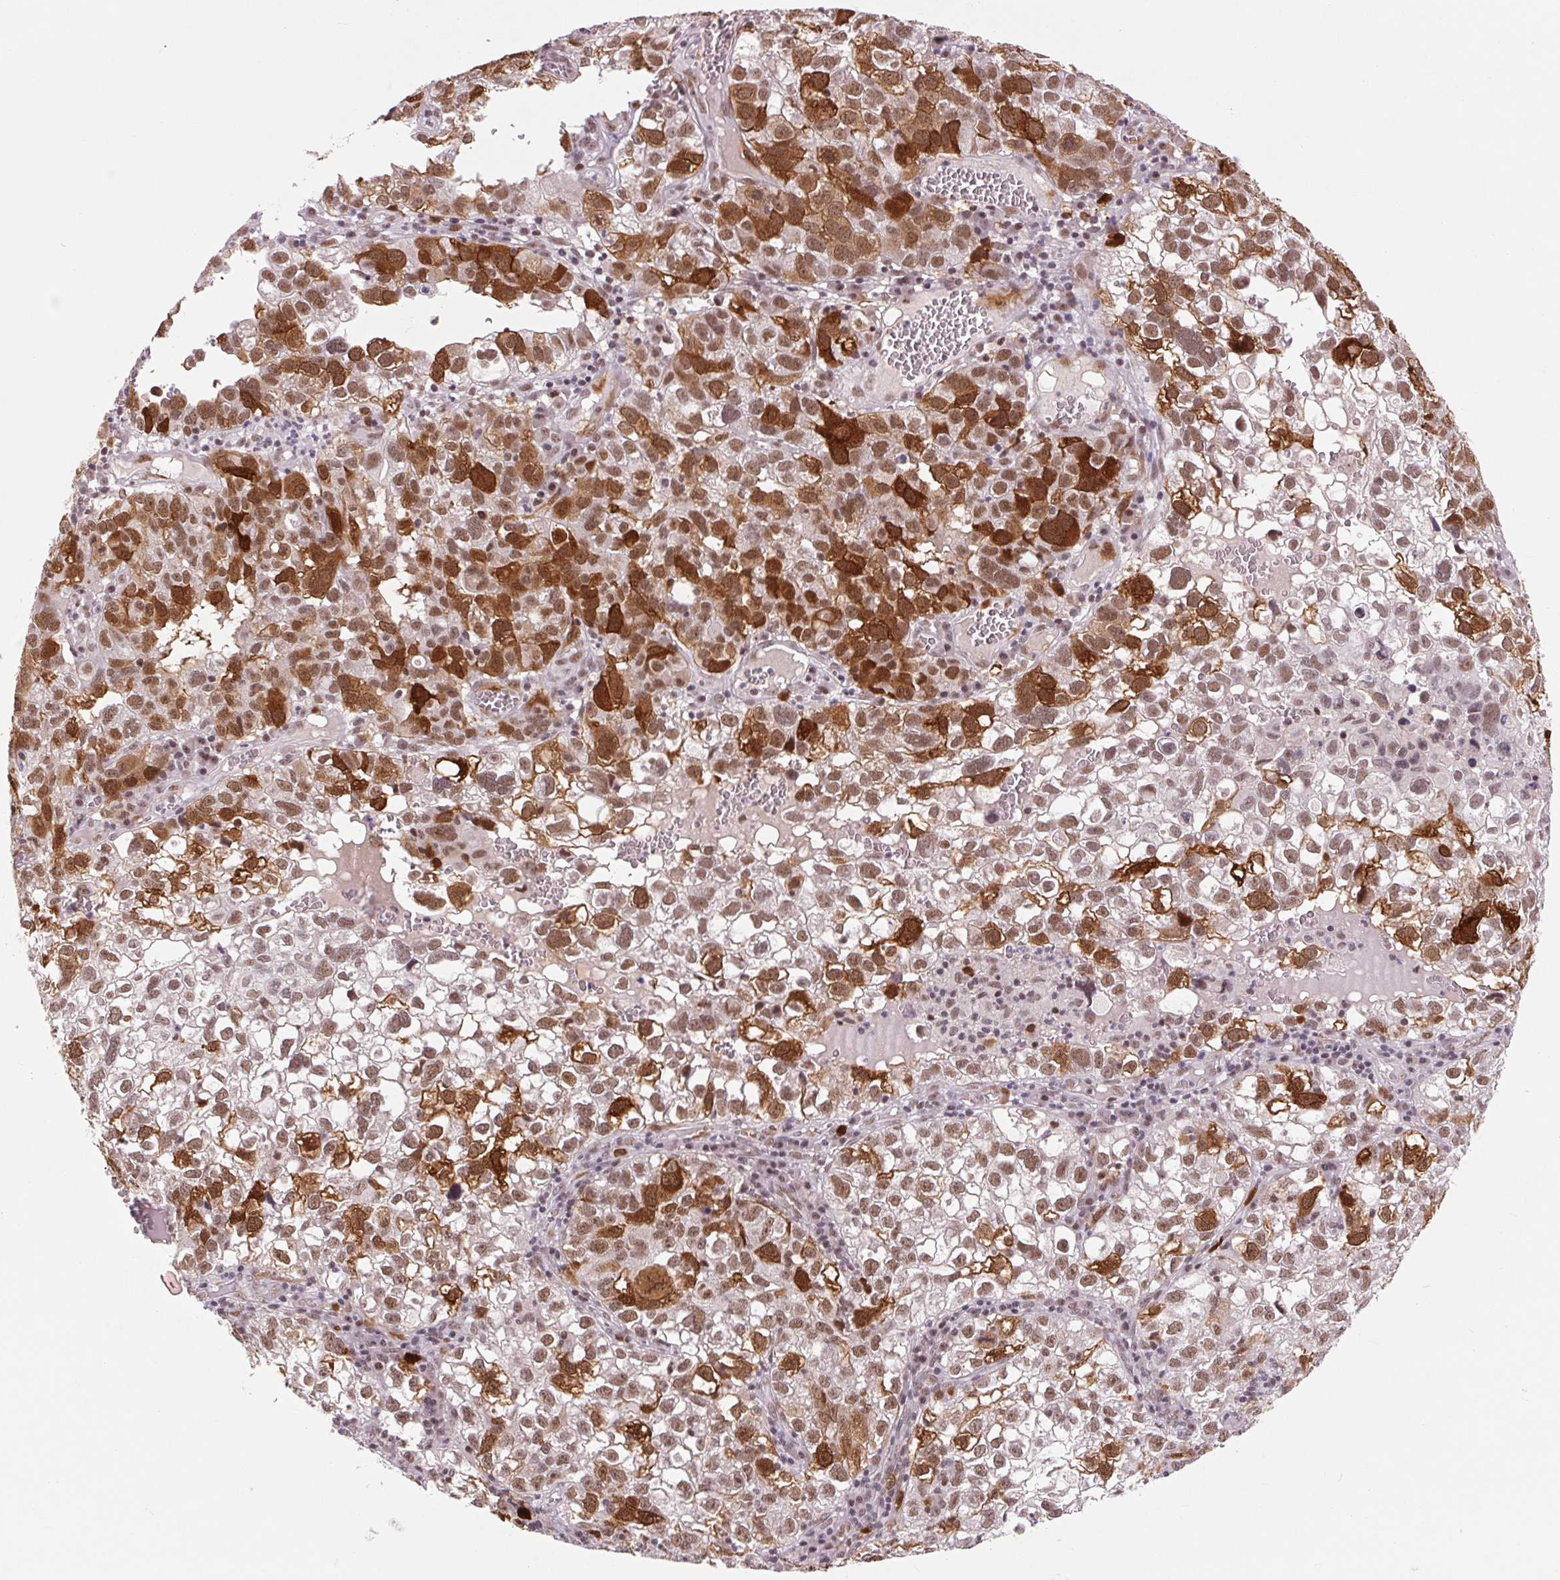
{"staining": {"intensity": "strong", "quantity": "25%-75%", "location": "cytoplasmic/membranous,nuclear"}, "tissue": "cervical cancer", "cell_type": "Tumor cells", "image_type": "cancer", "snomed": [{"axis": "morphology", "description": "Squamous cell carcinoma, NOS"}, {"axis": "topography", "description": "Cervix"}], "caption": "A high-resolution image shows immunohistochemistry staining of cervical cancer, which demonstrates strong cytoplasmic/membranous and nuclear staining in about 25%-75% of tumor cells.", "gene": "CD2BP2", "patient": {"sex": "female", "age": 55}}